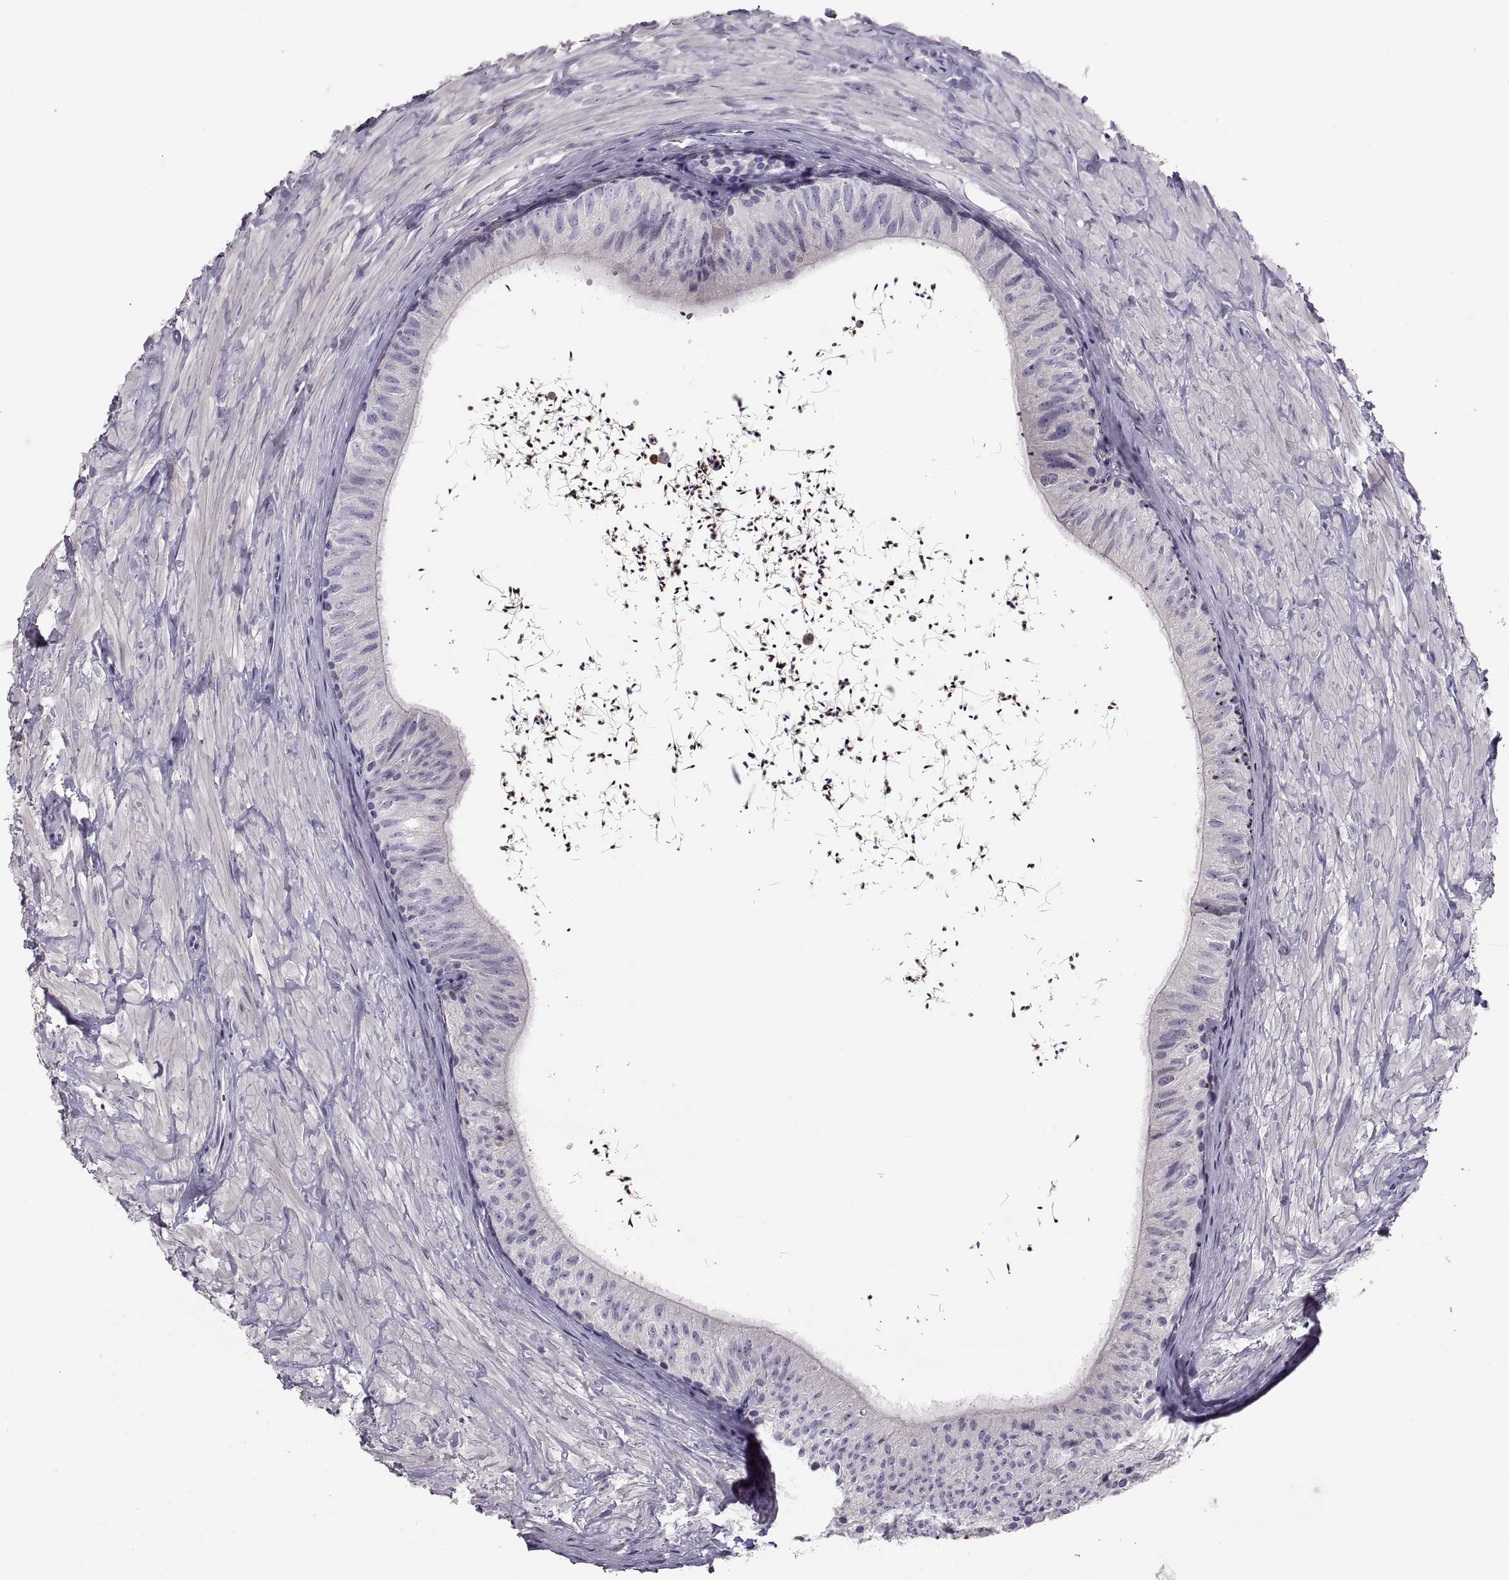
{"staining": {"intensity": "negative", "quantity": "none", "location": "none"}, "tissue": "epididymis", "cell_type": "Glandular cells", "image_type": "normal", "snomed": [{"axis": "morphology", "description": "Normal tissue, NOS"}, {"axis": "topography", "description": "Epididymis"}], "caption": "Epididymis stained for a protein using immunohistochemistry (IHC) reveals no expression glandular cells.", "gene": "ADAM32", "patient": {"sex": "male", "age": 32}}